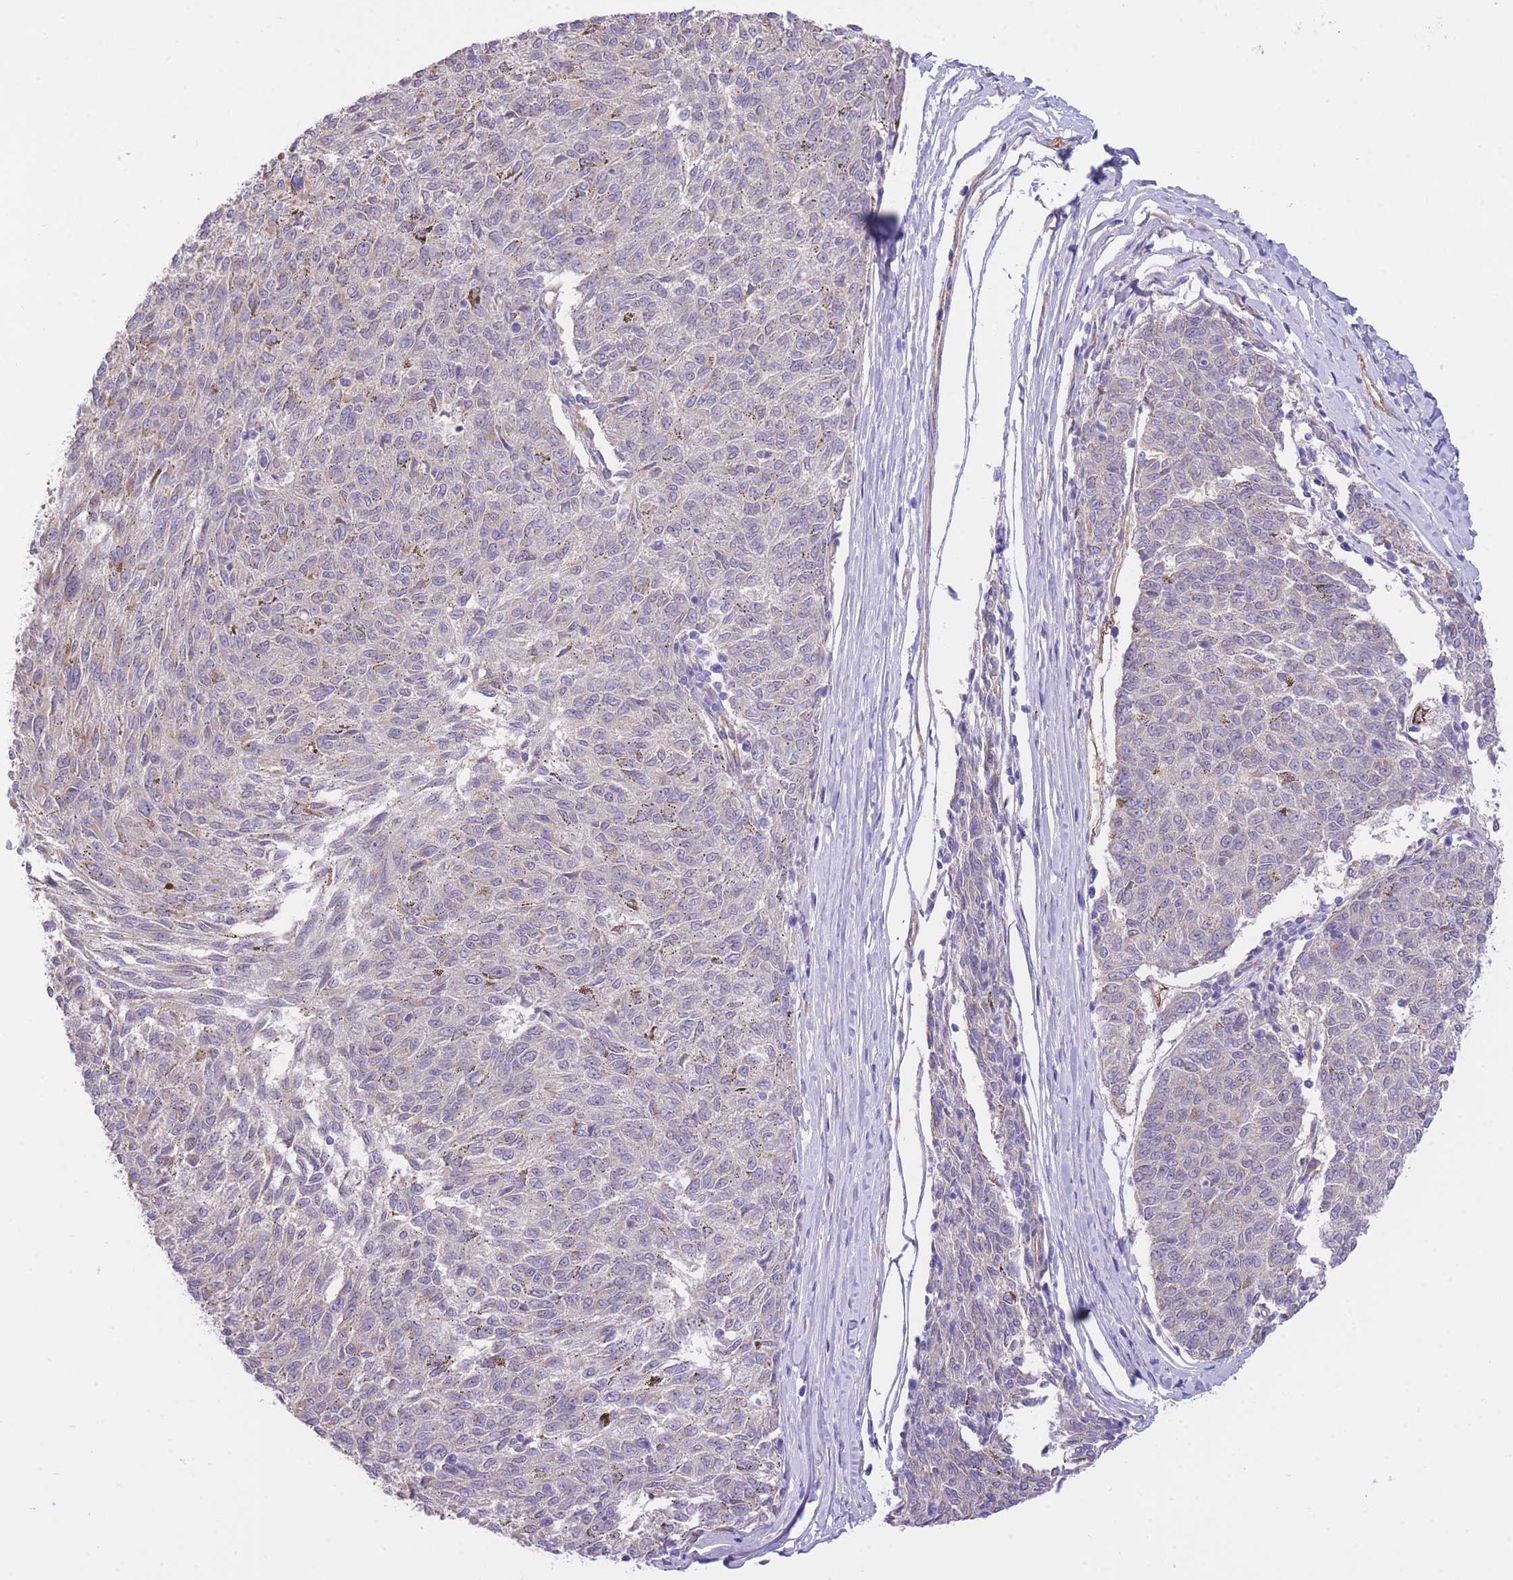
{"staining": {"intensity": "negative", "quantity": "none", "location": "none"}, "tissue": "melanoma", "cell_type": "Tumor cells", "image_type": "cancer", "snomed": [{"axis": "morphology", "description": "Malignant melanoma, NOS"}, {"axis": "topography", "description": "Skin"}], "caption": "This is an immunohistochemistry (IHC) photomicrograph of human malignant melanoma. There is no positivity in tumor cells.", "gene": "PGM1", "patient": {"sex": "female", "age": 72}}